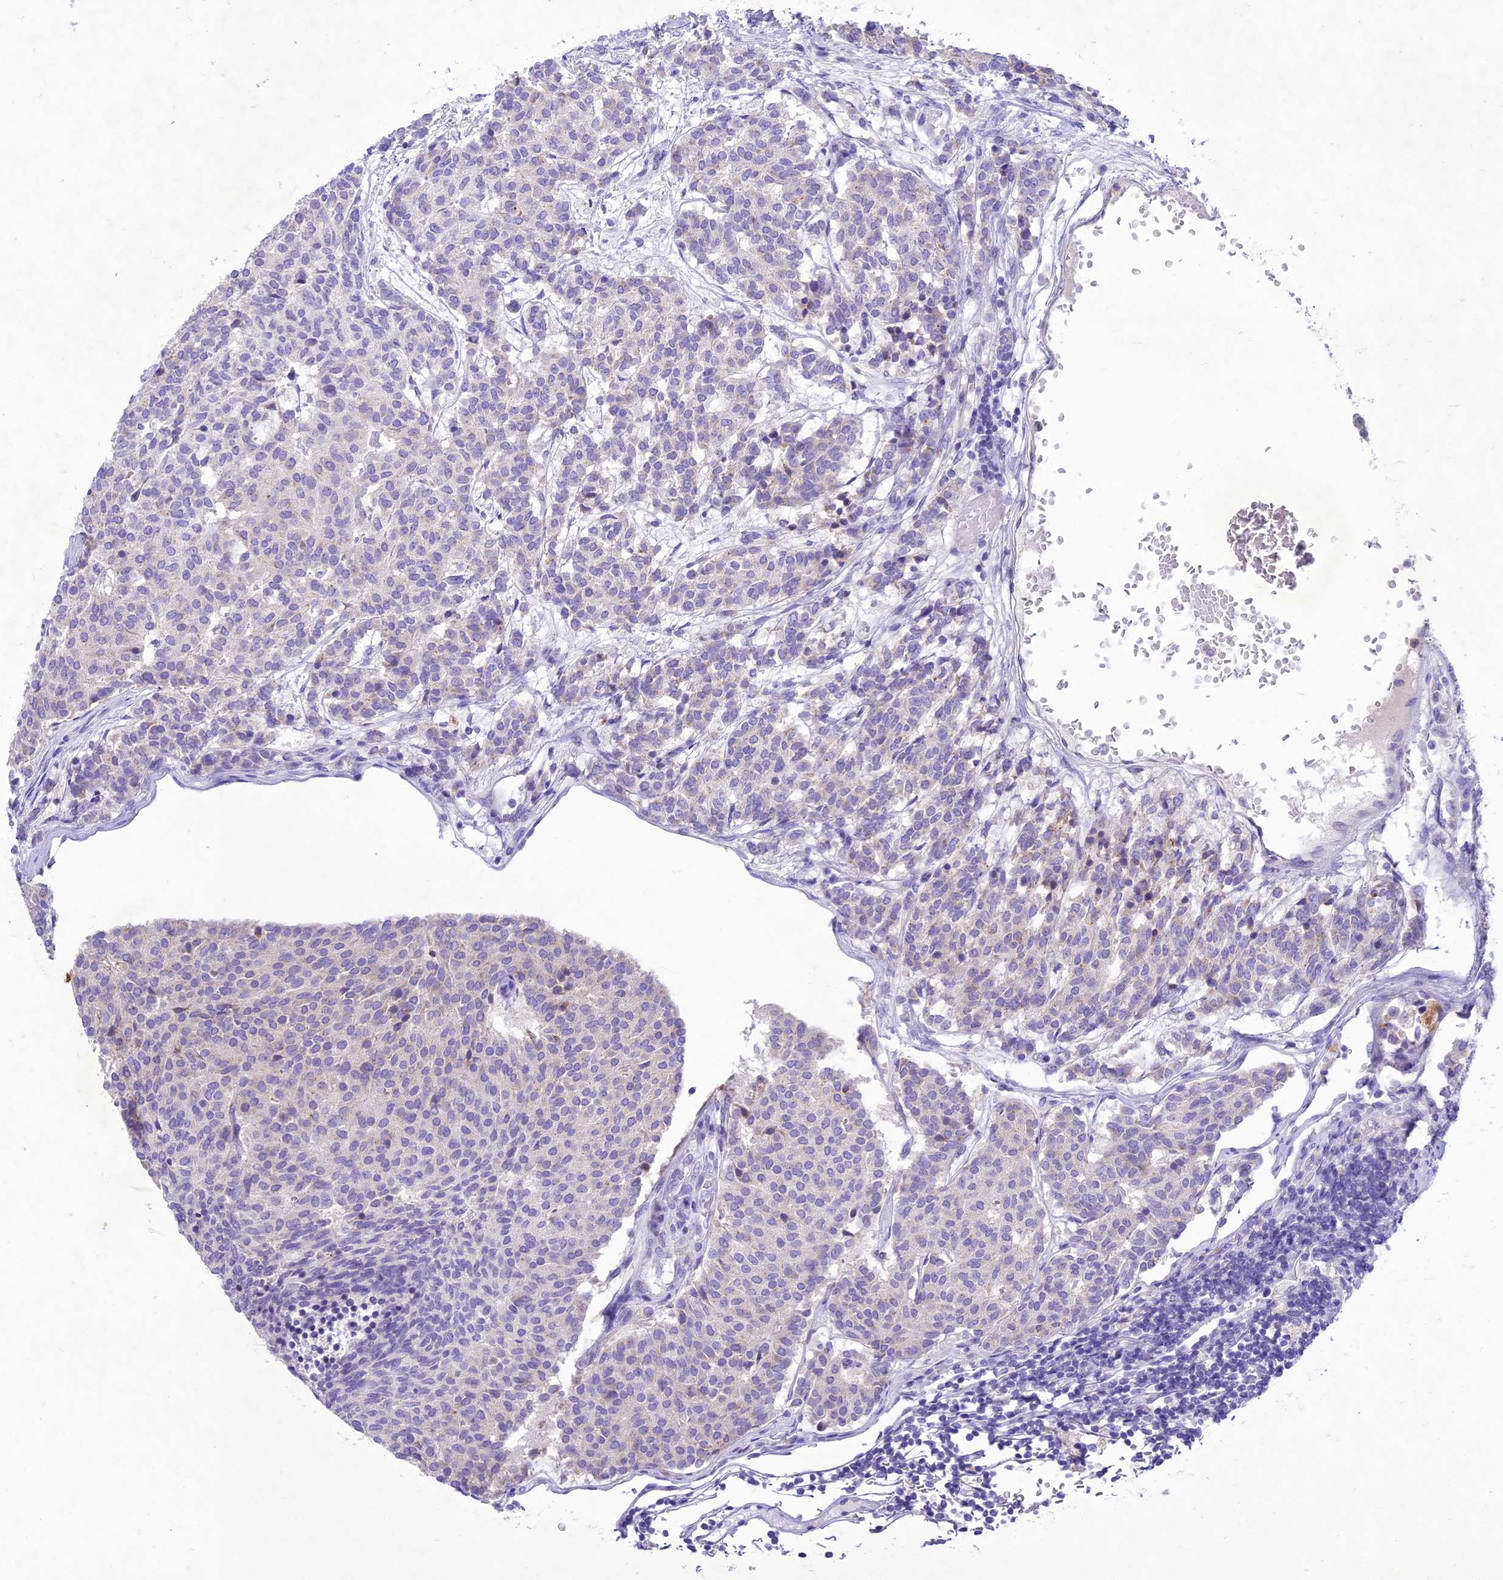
{"staining": {"intensity": "negative", "quantity": "none", "location": "none"}, "tissue": "carcinoid", "cell_type": "Tumor cells", "image_type": "cancer", "snomed": [{"axis": "morphology", "description": "Carcinoid, malignant, NOS"}, {"axis": "topography", "description": "Pancreas"}], "caption": "Immunohistochemical staining of human carcinoid (malignant) demonstrates no significant staining in tumor cells.", "gene": "SLC13A5", "patient": {"sex": "female", "age": 54}}